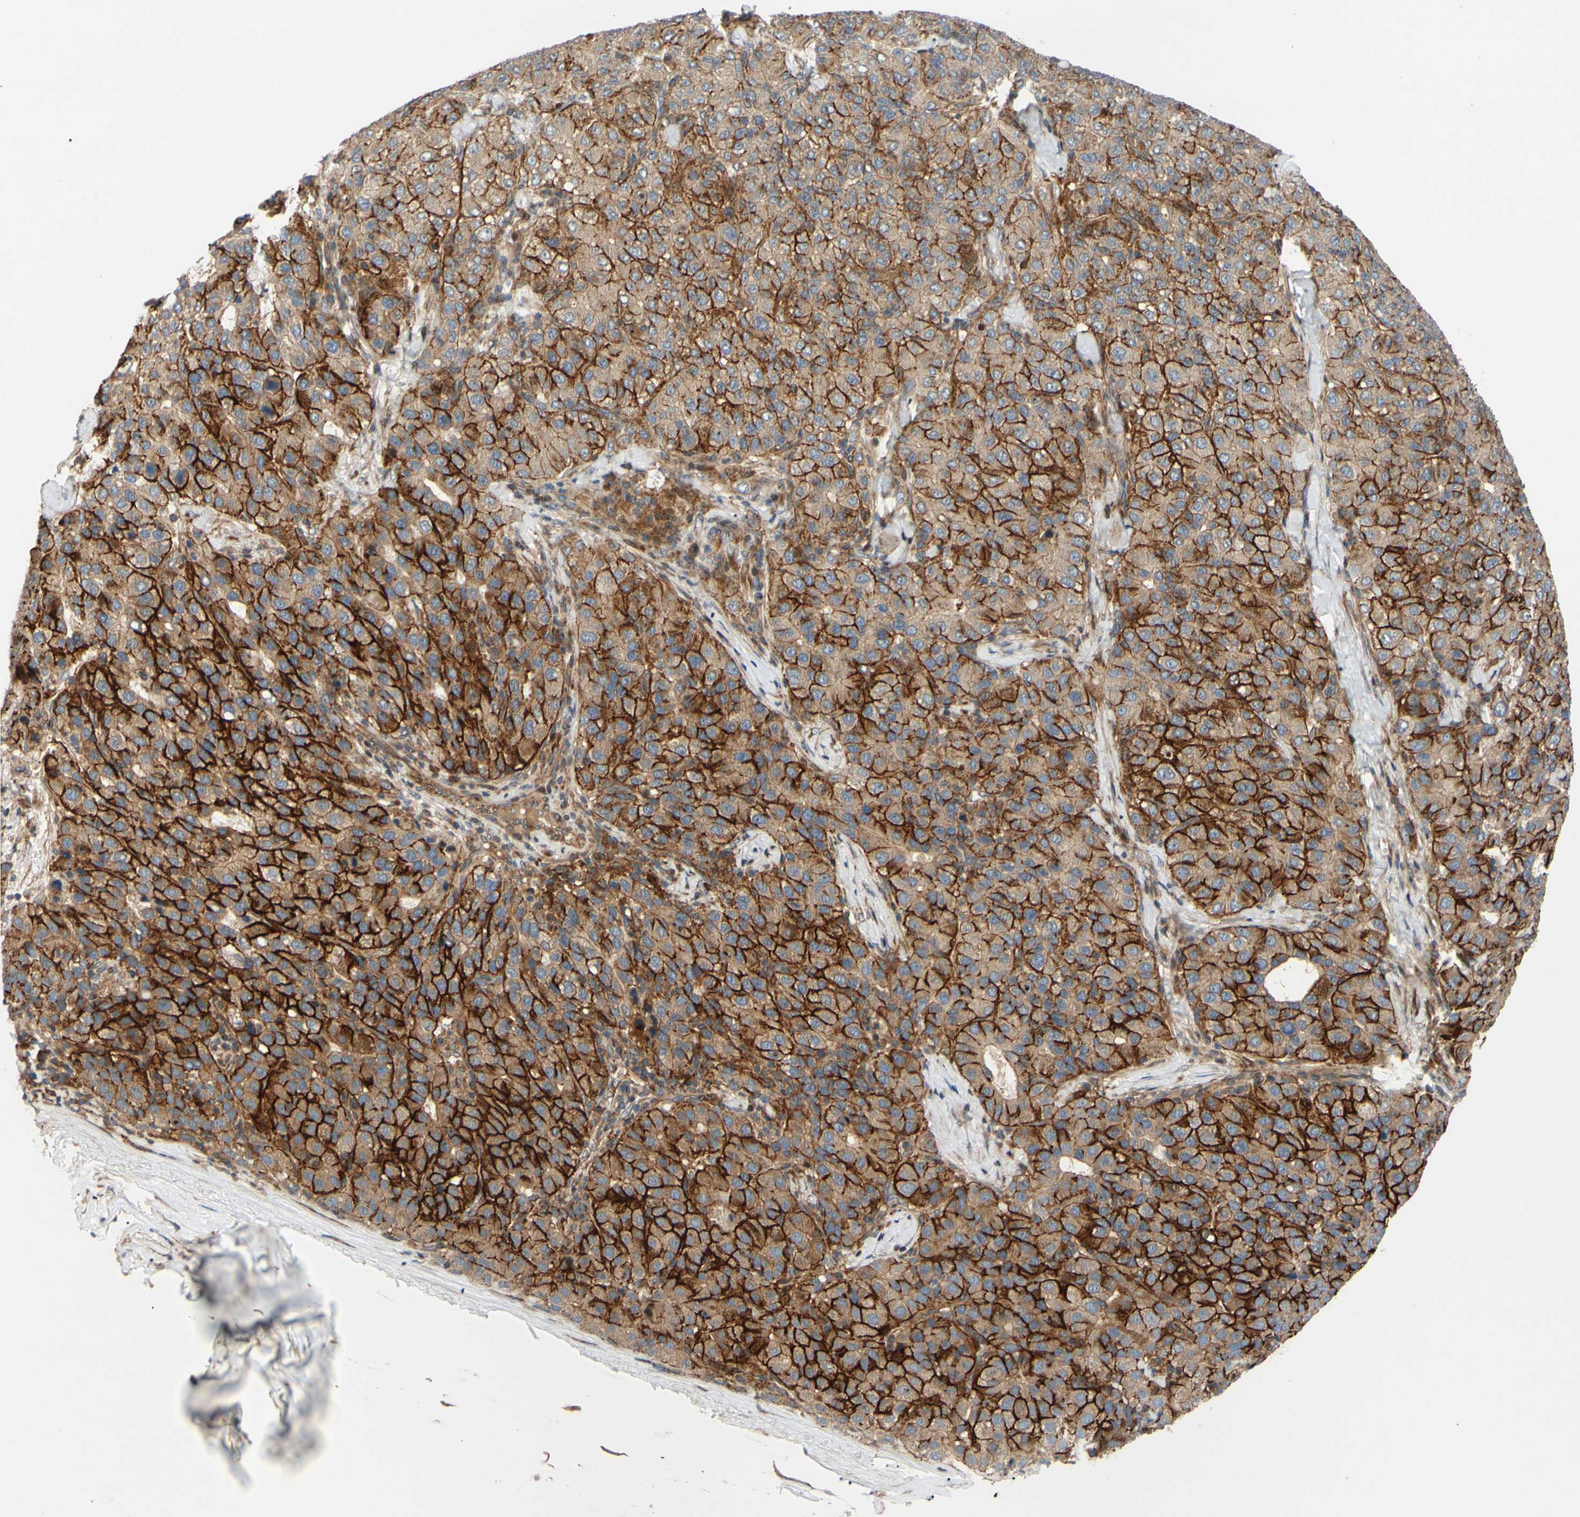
{"staining": {"intensity": "strong", "quantity": ">75%", "location": "cytoplasmic/membranous"}, "tissue": "liver cancer", "cell_type": "Tumor cells", "image_type": "cancer", "snomed": [{"axis": "morphology", "description": "Carcinoma, Hepatocellular, NOS"}, {"axis": "topography", "description": "Liver"}], "caption": "Liver cancer was stained to show a protein in brown. There is high levels of strong cytoplasmic/membranous positivity in approximately >75% of tumor cells.", "gene": "SPTLC1", "patient": {"sex": "male", "age": 65}}